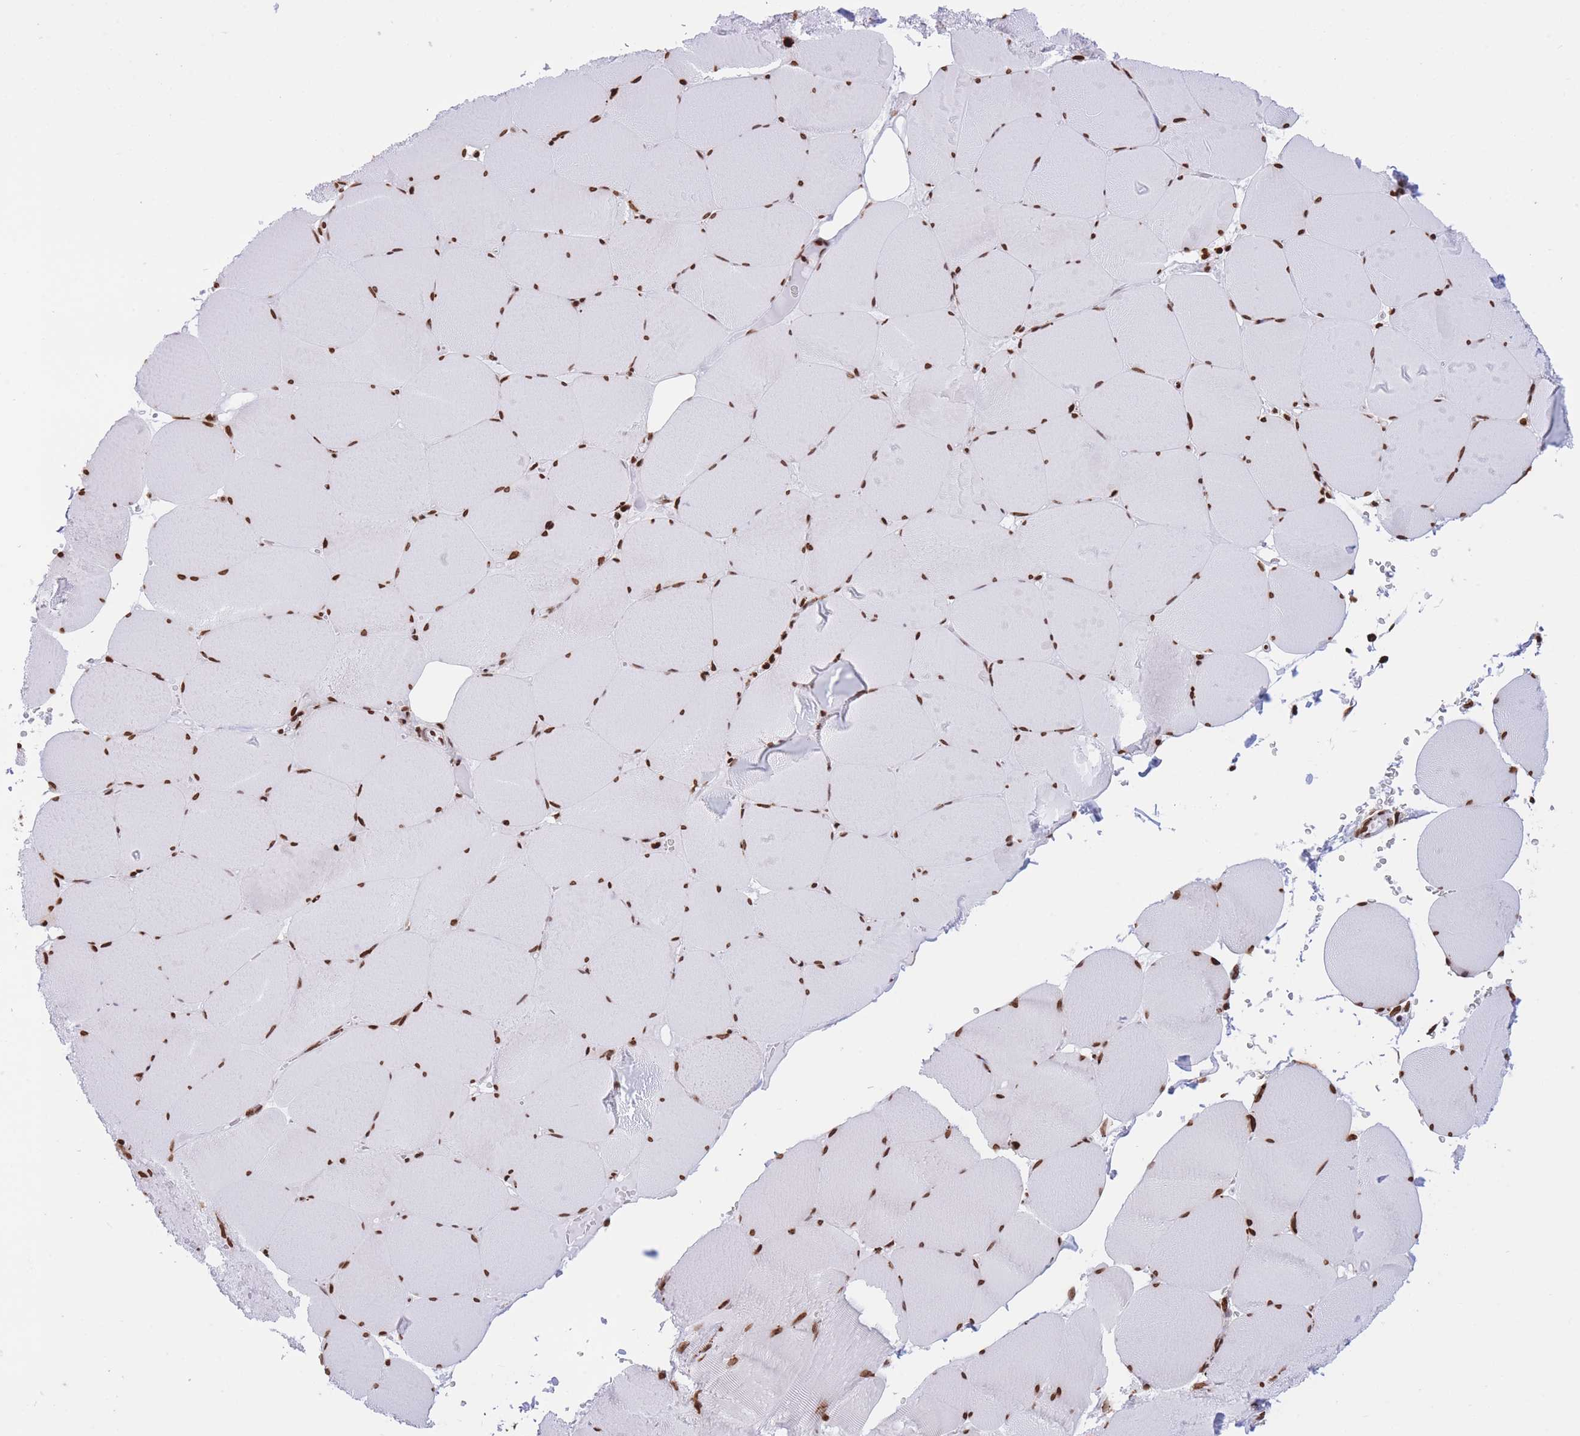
{"staining": {"intensity": "strong", "quantity": ">75%", "location": "nuclear"}, "tissue": "skeletal muscle", "cell_type": "Myocytes", "image_type": "normal", "snomed": [{"axis": "morphology", "description": "Normal tissue, NOS"}, {"axis": "topography", "description": "Skeletal muscle"}, {"axis": "topography", "description": "Head-Neck"}], "caption": "A brown stain shows strong nuclear positivity of a protein in myocytes of benign skeletal muscle. Nuclei are stained in blue.", "gene": "H2BC10", "patient": {"sex": "male", "age": 66}}